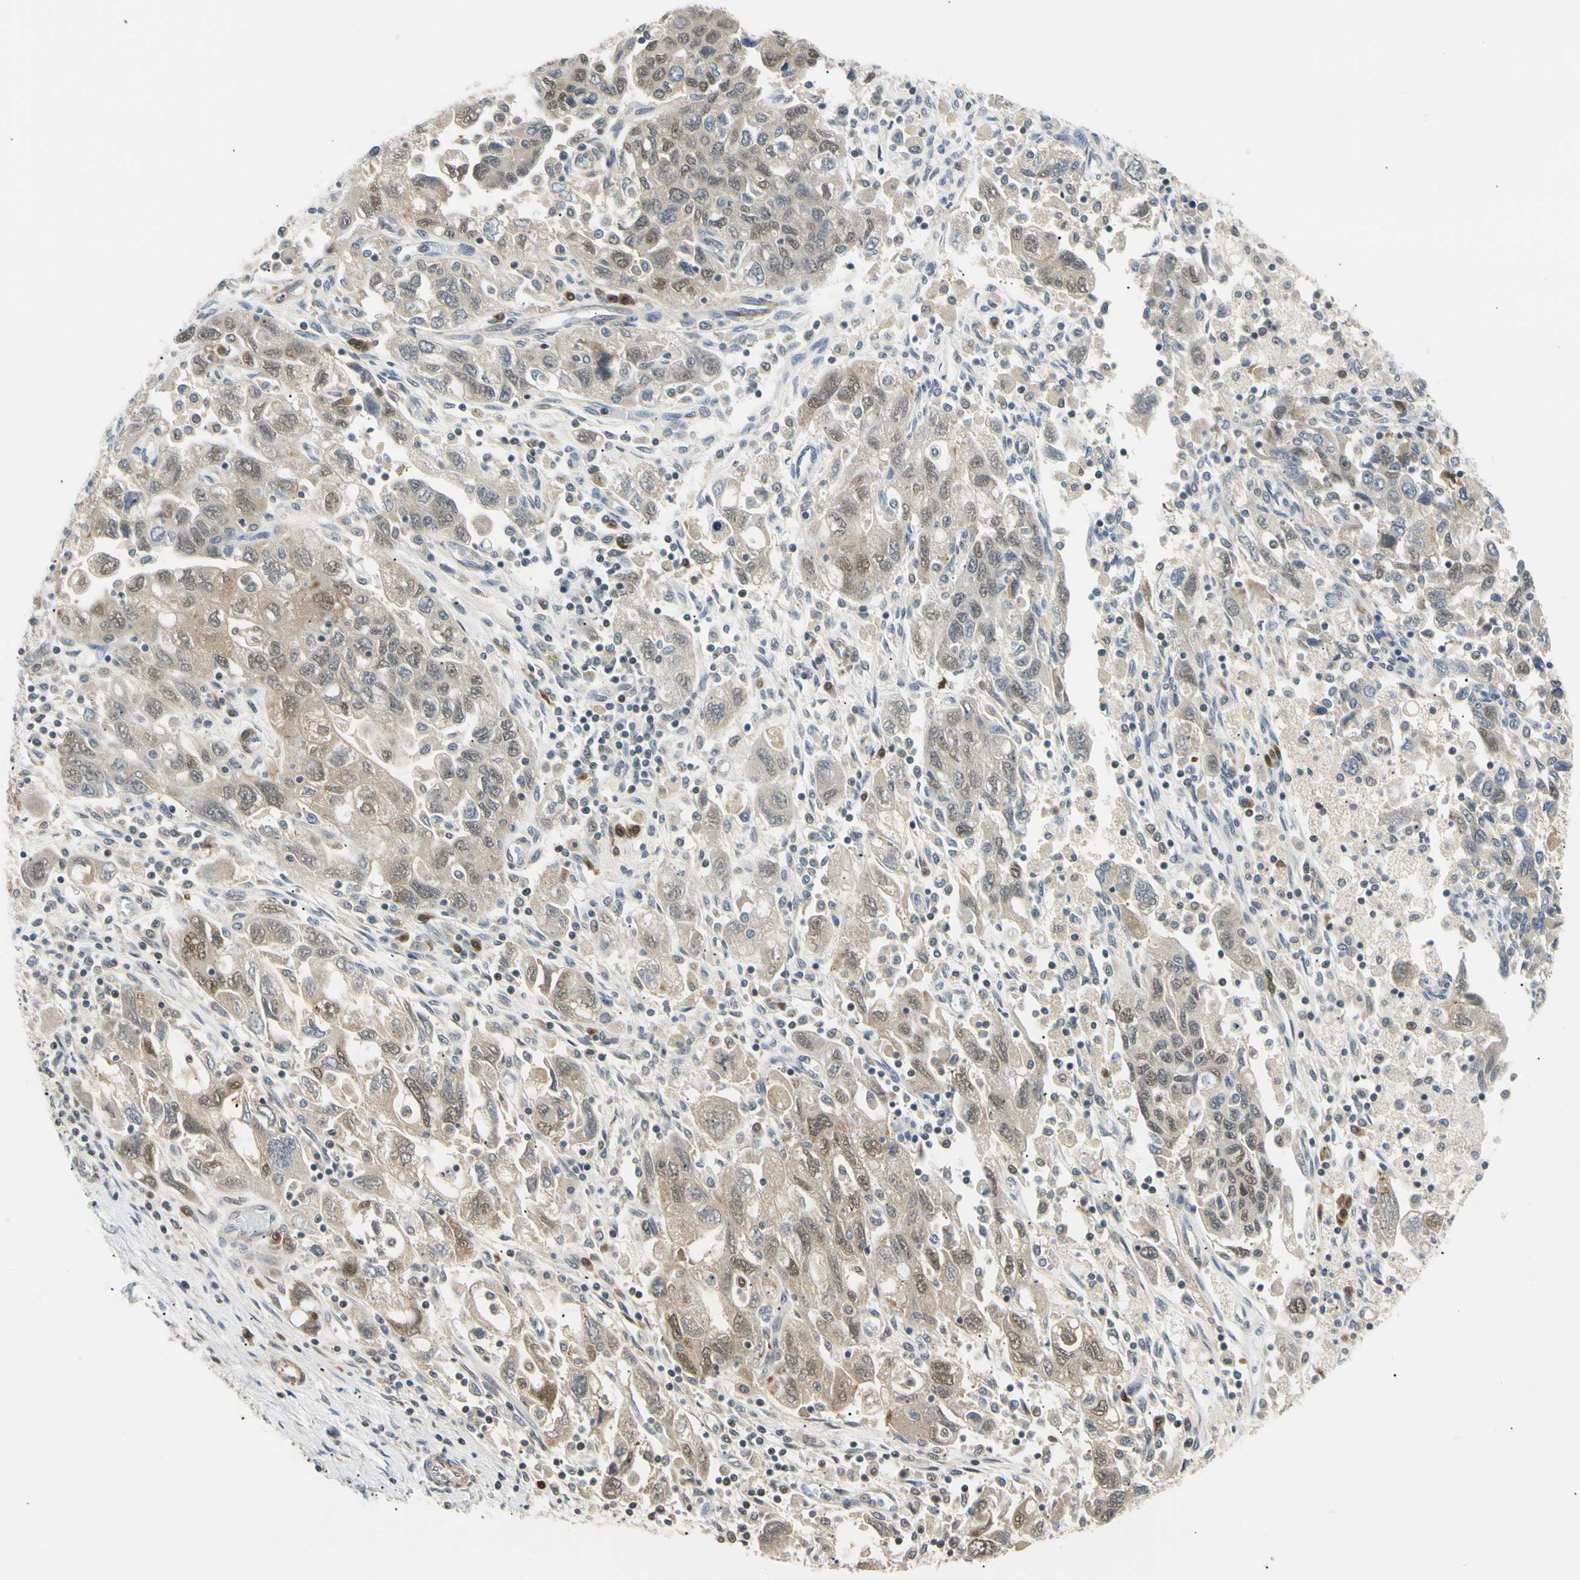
{"staining": {"intensity": "weak", "quantity": "25%-75%", "location": "cytoplasmic/membranous"}, "tissue": "ovarian cancer", "cell_type": "Tumor cells", "image_type": "cancer", "snomed": [{"axis": "morphology", "description": "Carcinoma, NOS"}, {"axis": "morphology", "description": "Cystadenocarcinoma, serous, NOS"}, {"axis": "topography", "description": "Ovary"}], "caption": "Weak cytoplasmic/membranous expression for a protein is present in approximately 25%-75% of tumor cells of carcinoma (ovarian) using immunohistochemistry (IHC).", "gene": "SEC23B", "patient": {"sex": "female", "age": 69}}